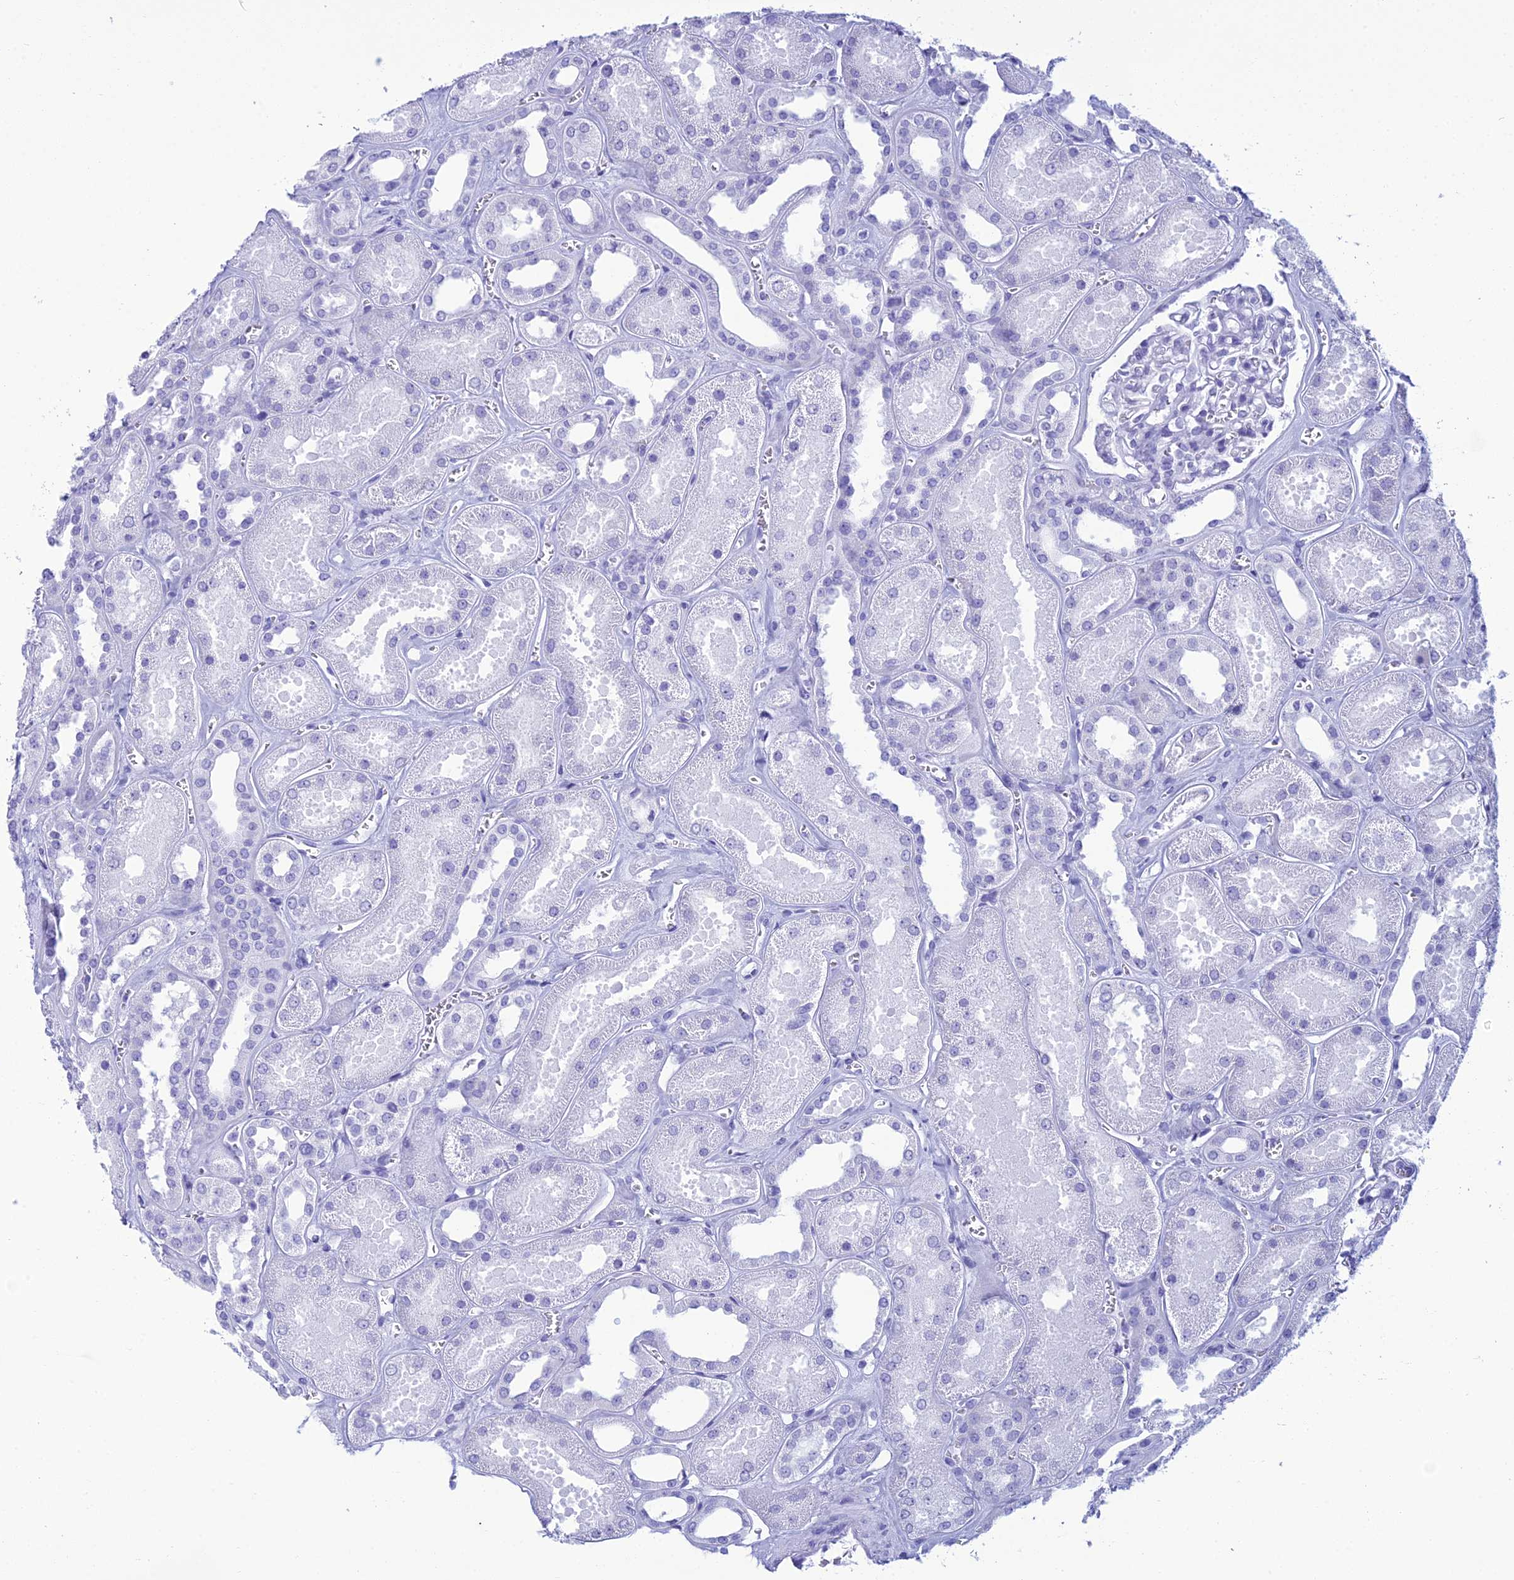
{"staining": {"intensity": "negative", "quantity": "none", "location": "none"}, "tissue": "kidney", "cell_type": "Cells in glomeruli", "image_type": "normal", "snomed": [{"axis": "morphology", "description": "Normal tissue, NOS"}, {"axis": "morphology", "description": "Adenocarcinoma, NOS"}, {"axis": "topography", "description": "Kidney"}], "caption": "DAB (3,3'-diaminobenzidine) immunohistochemical staining of unremarkable kidney exhibits no significant expression in cells in glomeruli. Nuclei are stained in blue.", "gene": "ZNF442", "patient": {"sex": "female", "age": 68}}